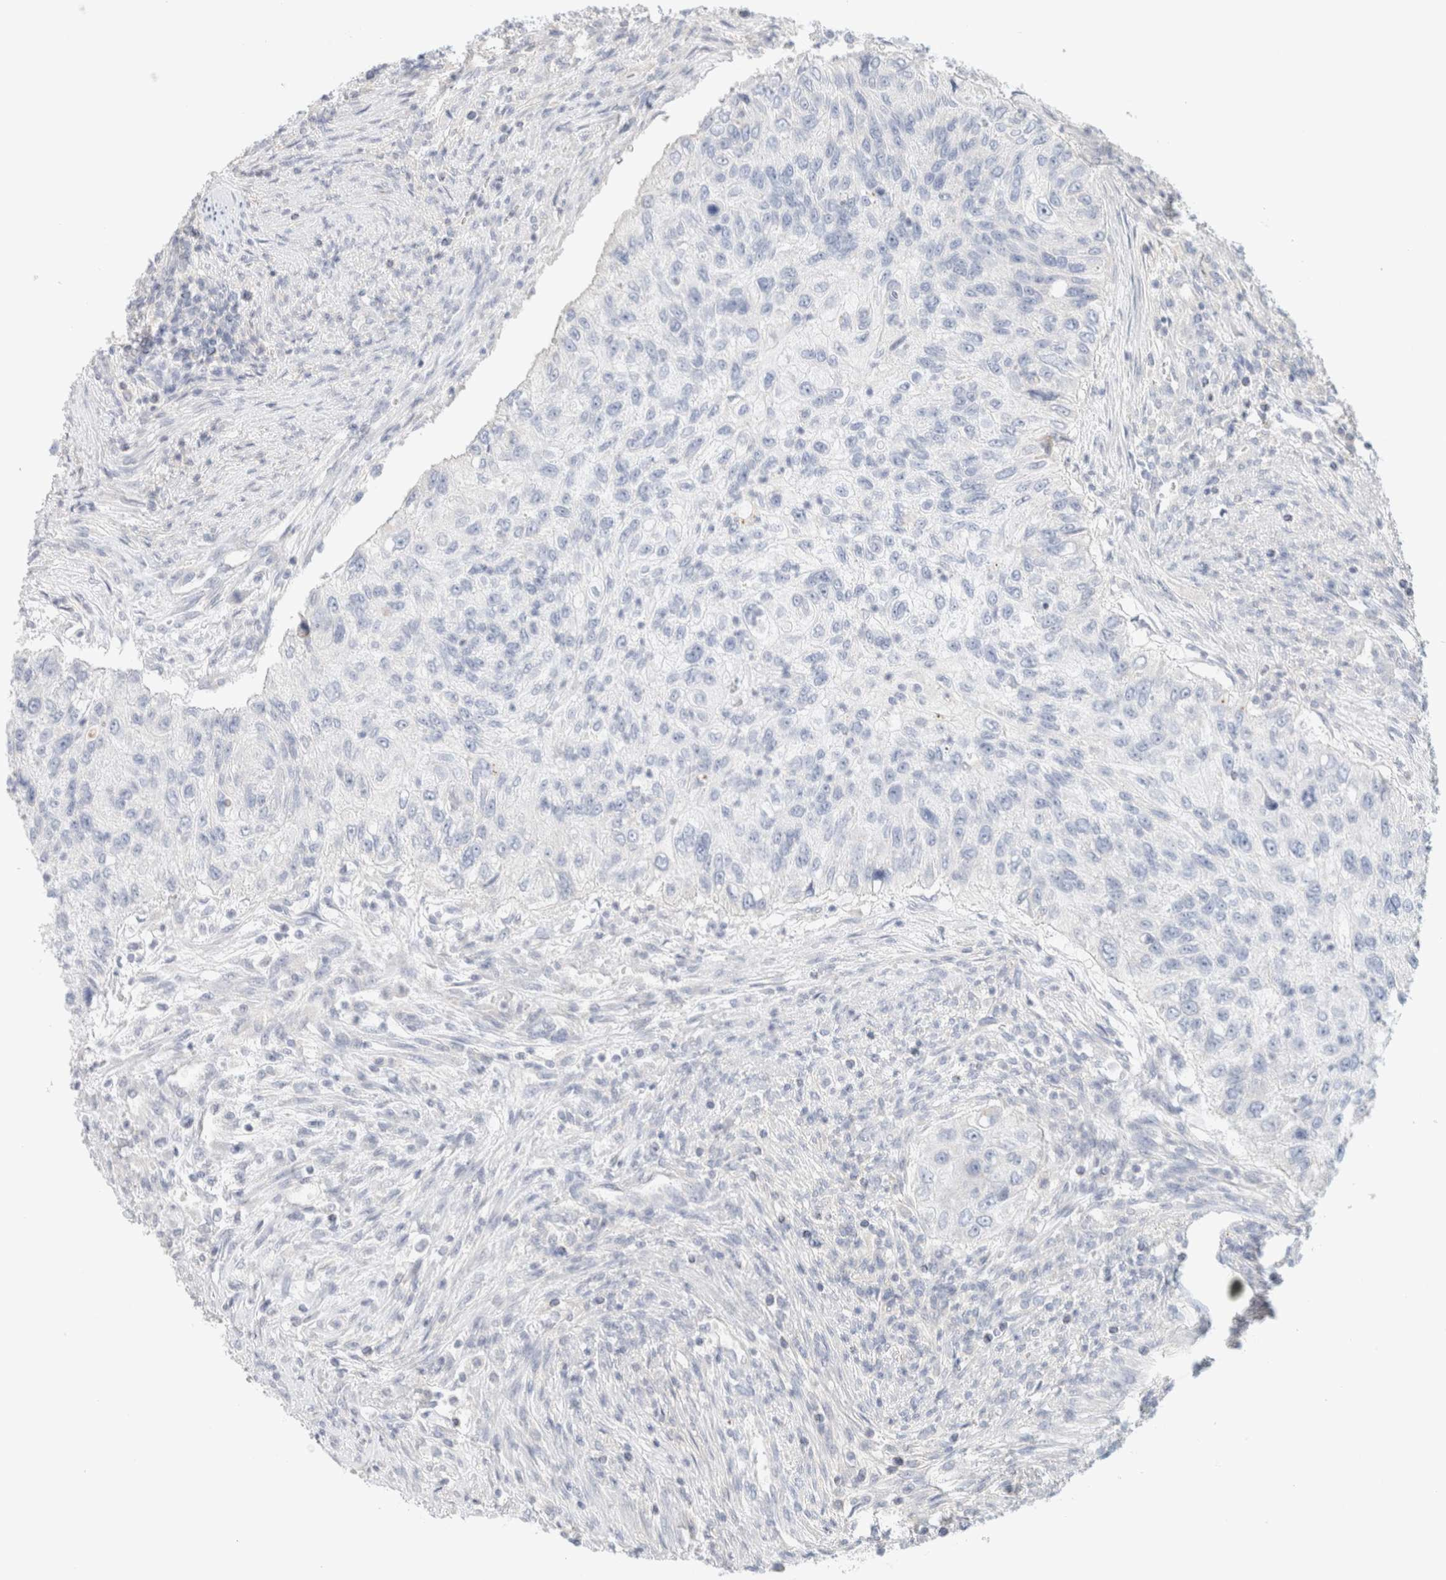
{"staining": {"intensity": "negative", "quantity": "none", "location": "none"}, "tissue": "urothelial cancer", "cell_type": "Tumor cells", "image_type": "cancer", "snomed": [{"axis": "morphology", "description": "Urothelial carcinoma, High grade"}, {"axis": "topography", "description": "Urinary bladder"}], "caption": "Immunohistochemistry (IHC) photomicrograph of neoplastic tissue: human urothelial cancer stained with DAB reveals no significant protein positivity in tumor cells.", "gene": "HEXD", "patient": {"sex": "female", "age": 60}}